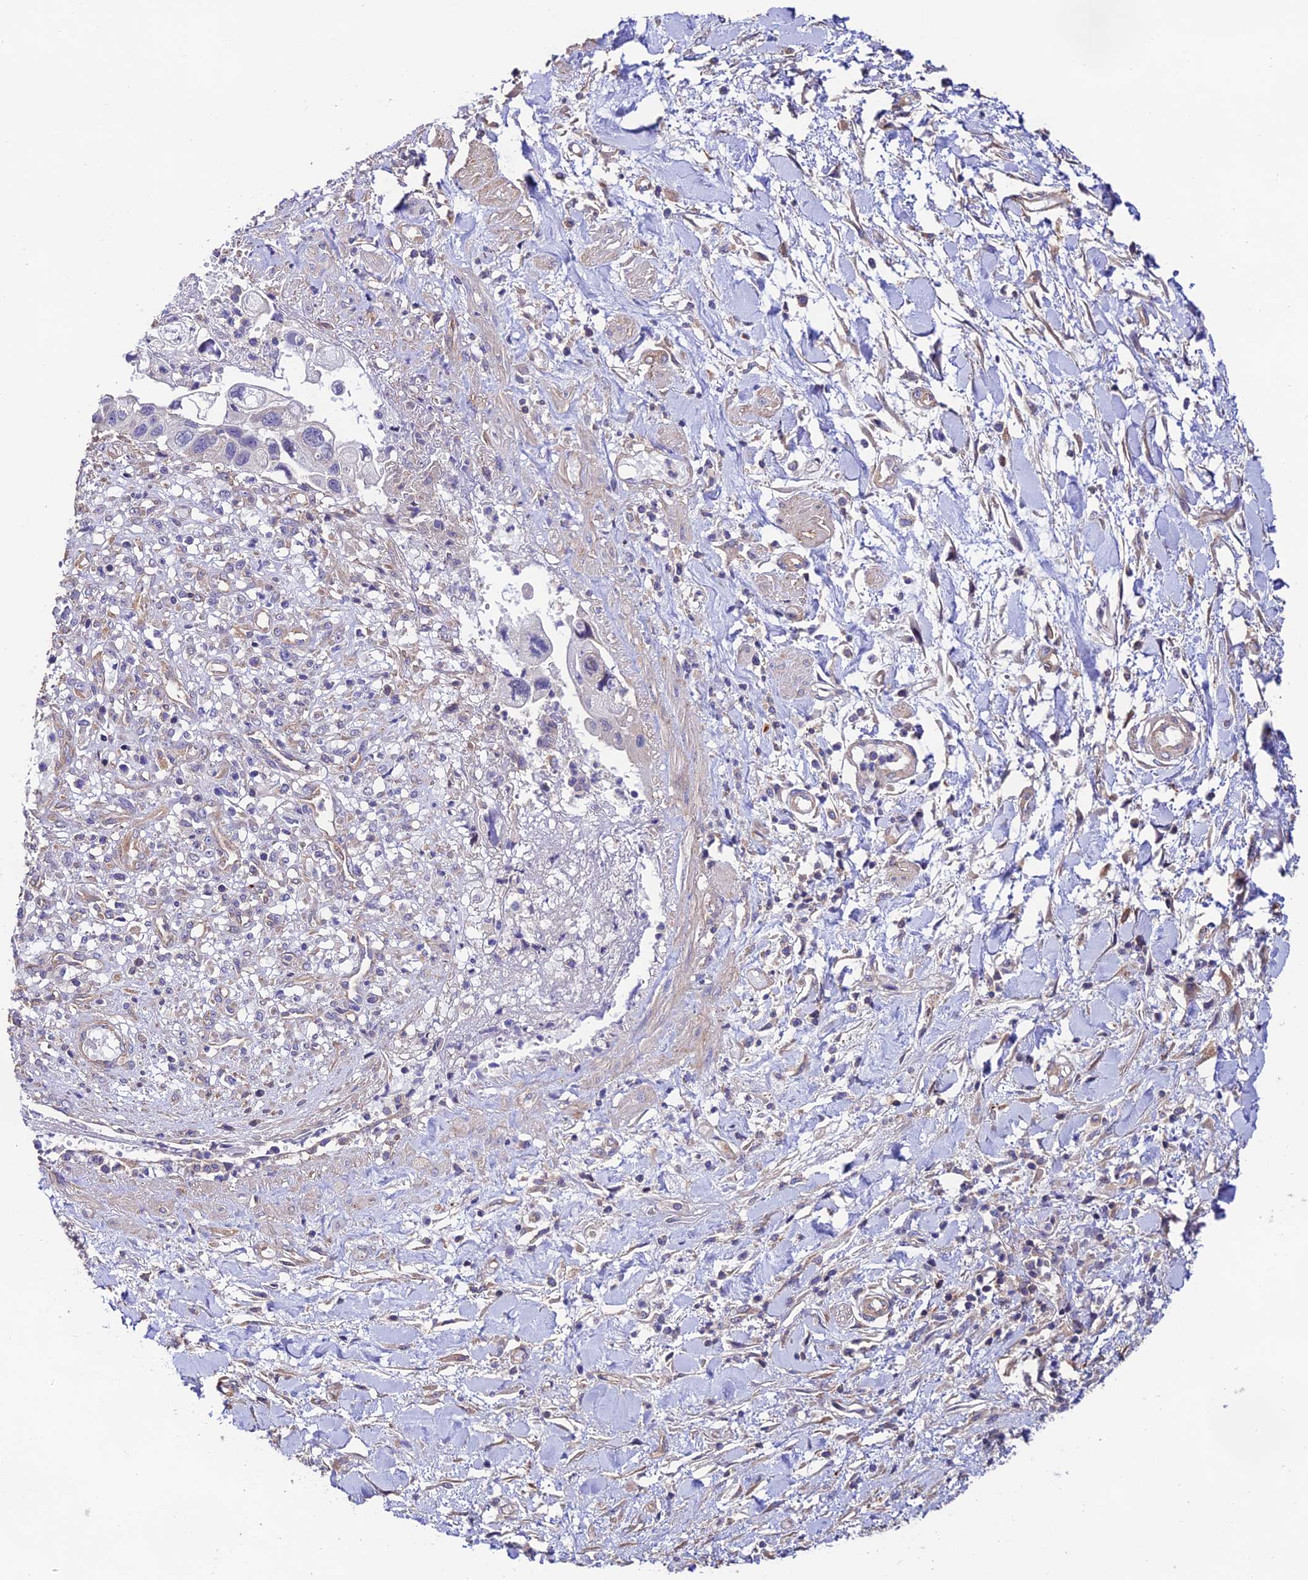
{"staining": {"intensity": "negative", "quantity": "none", "location": "none"}, "tissue": "pancreatic cancer", "cell_type": "Tumor cells", "image_type": "cancer", "snomed": [{"axis": "morphology", "description": "Adenocarcinoma, NOS"}, {"axis": "topography", "description": "Pancreas"}], "caption": "Photomicrograph shows no significant protein positivity in tumor cells of pancreatic adenocarcinoma.", "gene": "BRME1", "patient": {"sex": "female", "age": 50}}